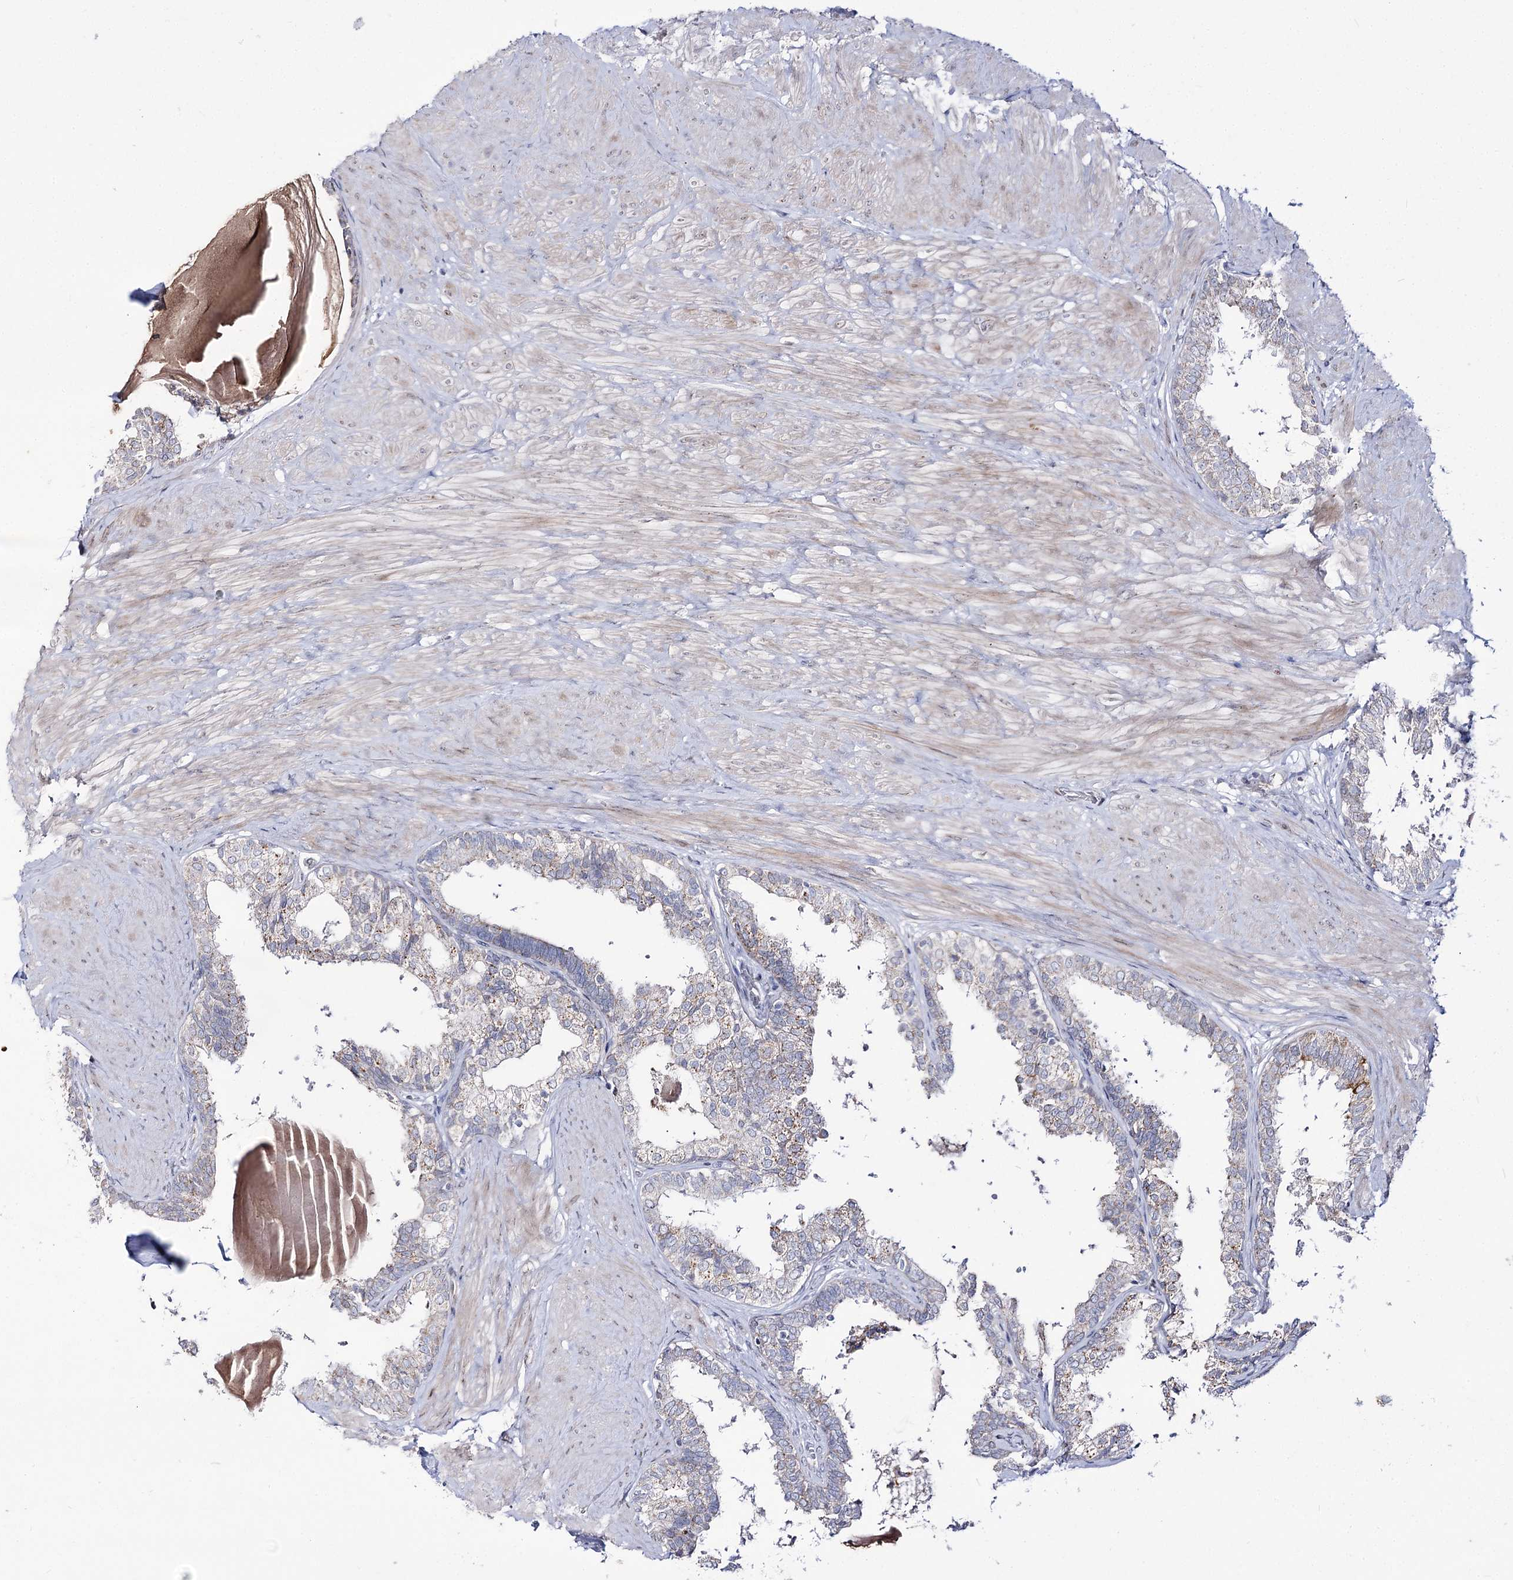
{"staining": {"intensity": "weak", "quantity": "<25%", "location": "cytoplasmic/membranous"}, "tissue": "prostate", "cell_type": "Glandular cells", "image_type": "normal", "snomed": [{"axis": "morphology", "description": "Normal tissue, NOS"}, {"axis": "topography", "description": "Prostate"}], "caption": "Glandular cells are negative for brown protein staining in normal prostate. Brightfield microscopy of immunohistochemistry (IHC) stained with DAB (brown) and hematoxylin (blue), captured at high magnification.", "gene": "C11orf80", "patient": {"sex": "male", "age": 48}}